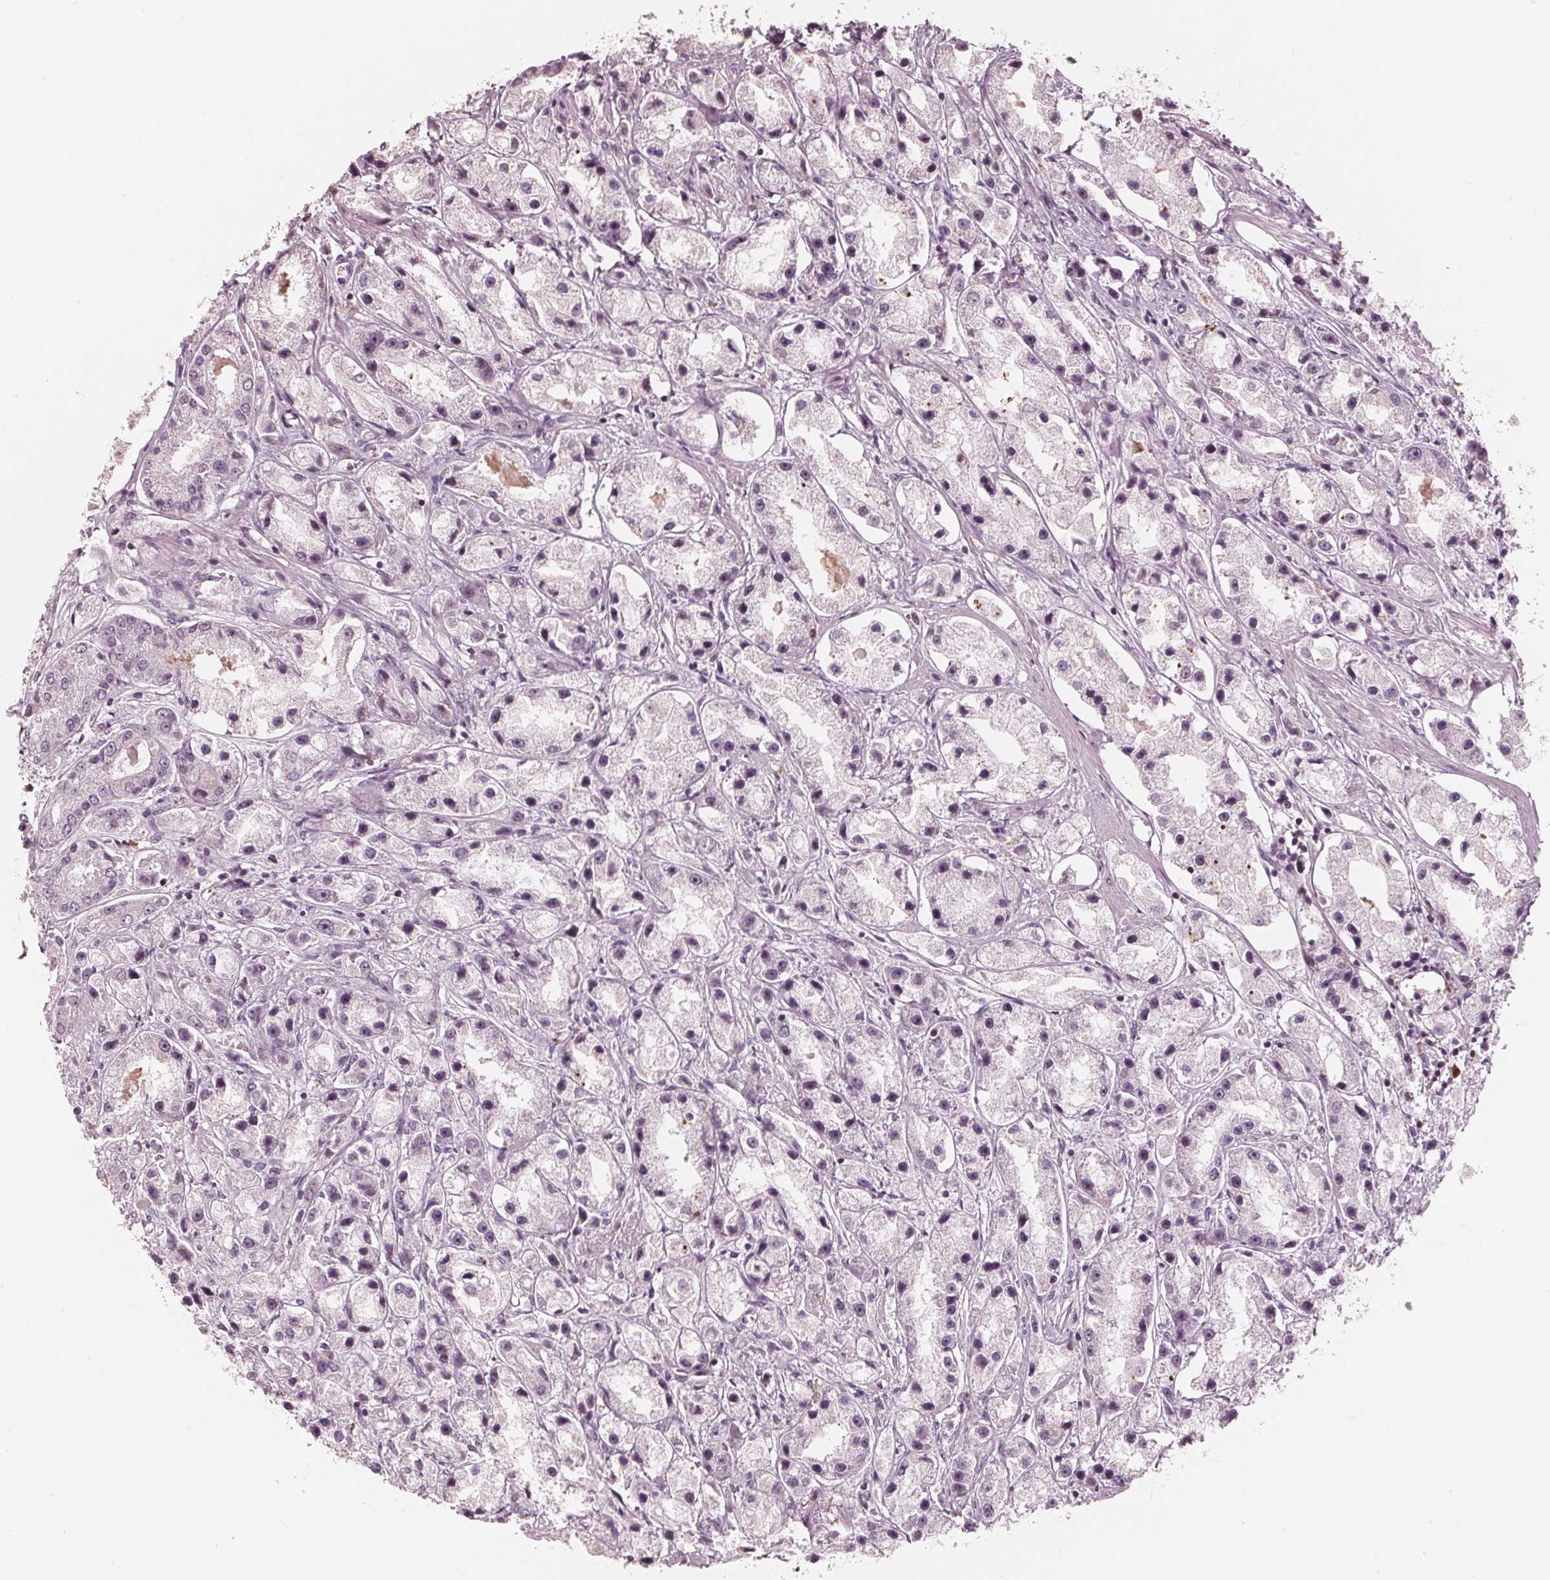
{"staining": {"intensity": "negative", "quantity": "none", "location": "none"}, "tissue": "prostate cancer", "cell_type": "Tumor cells", "image_type": "cancer", "snomed": [{"axis": "morphology", "description": "Adenocarcinoma, High grade"}, {"axis": "topography", "description": "Prostate"}], "caption": "This is a photomicrograph of immunohistochemistry (IHC) staining of adenocarcinoma (high-grade) (prostate), which shows no staining in tumor cells.", "gene": "ING3", "patient": {"sex": "male", "age": 67}}